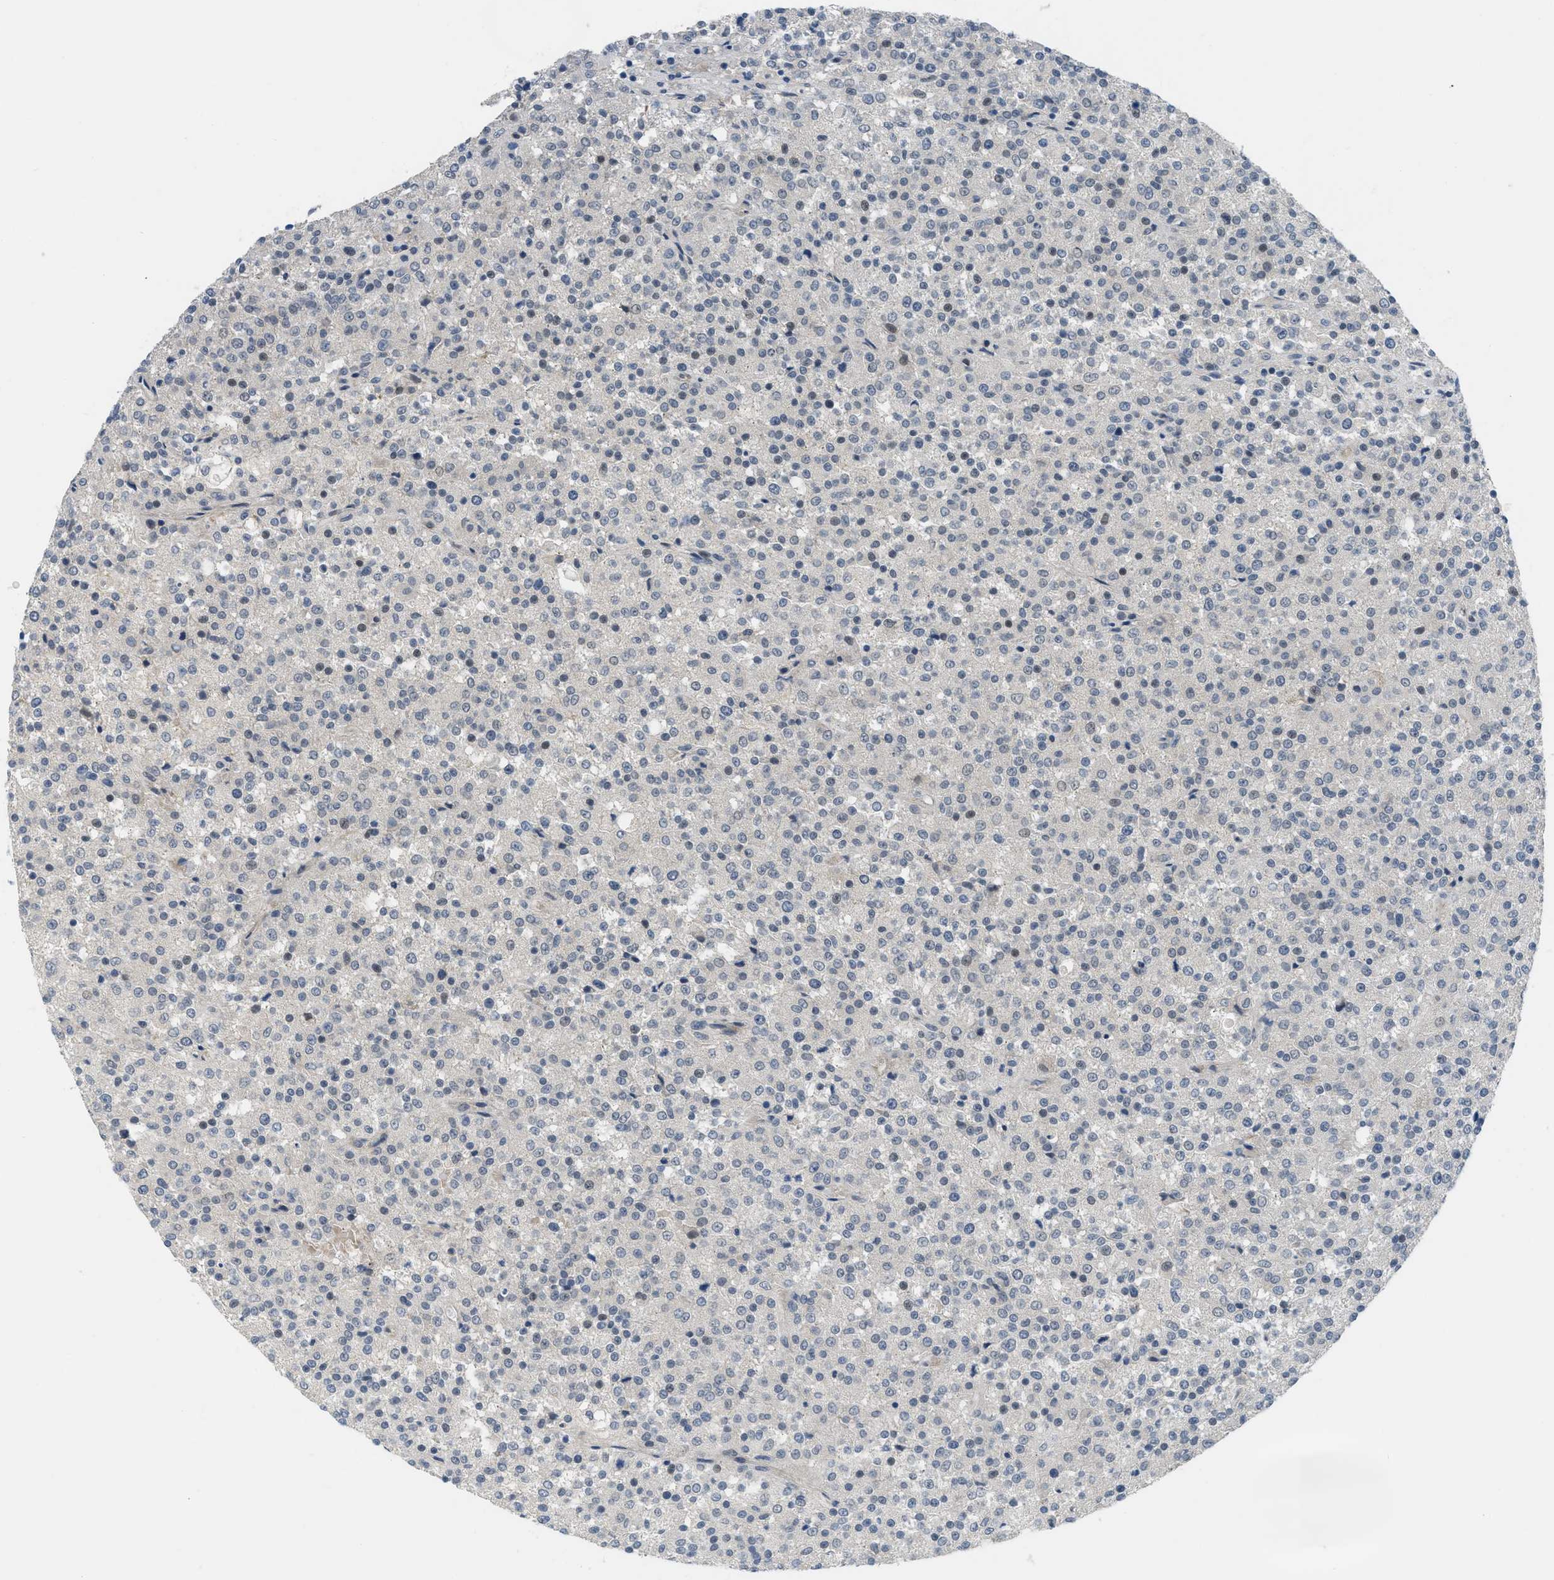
{"staining": {"intensity": "negative", "quantity": "none", "location": "none"}, "tissue": "testis cancer", "cell_type": "Tumor cells", "image_type": "cancer", "snomed": [{"axis": "morphology", "description": "Seminoma, NOS"}, {"axis": "topography", "description": "Testis"}], "caption": "The histopathology image shows no staining of tumor cells in seminoma (testis).", "gene": "TNFAIP1", "patient": {"sex": "male", "age": 59}}